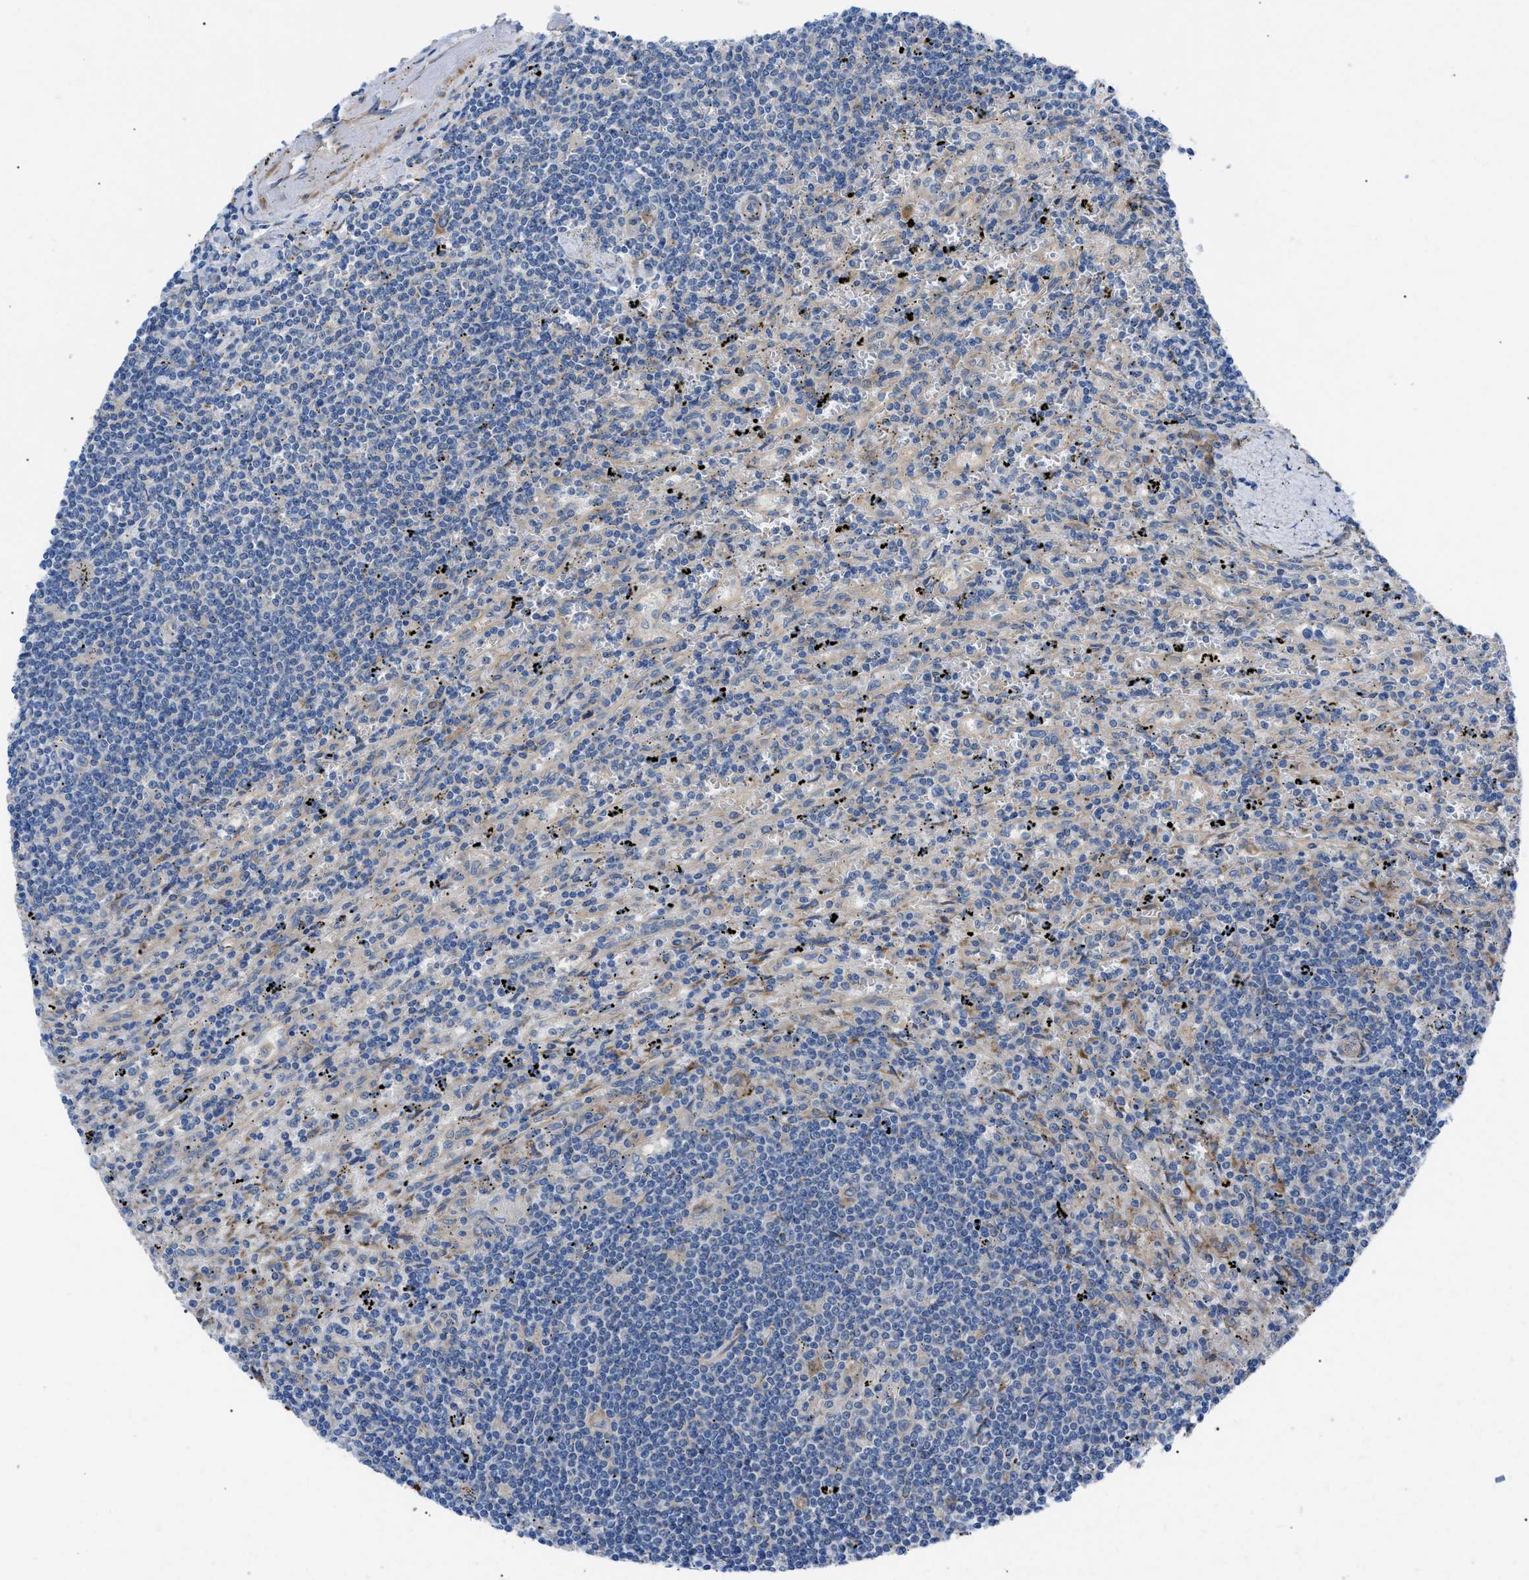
{"staining": {"intensity": "negative", "quantity": "none", "location": "none"}, "tissue": "lymphoma", "cell_type": "Tumor cells", "image_type": "cancer", "snomed": [{"axis": "morphology", "description": "Malignant lymphoma, non-Hodgkin's type, Low grade"}, {"axis": "topography", "description": "Spleen"}], "caption": "Immunohistochemistry (IHC) micrograph of neoplastic tissue: human lymphoma stained with DAB (3,3'-diaminobenzidine) exhibits no significant protein expression in tumor cells.", "gene": "HSPB8", "patient": {"sex": "male", "age": 76}}